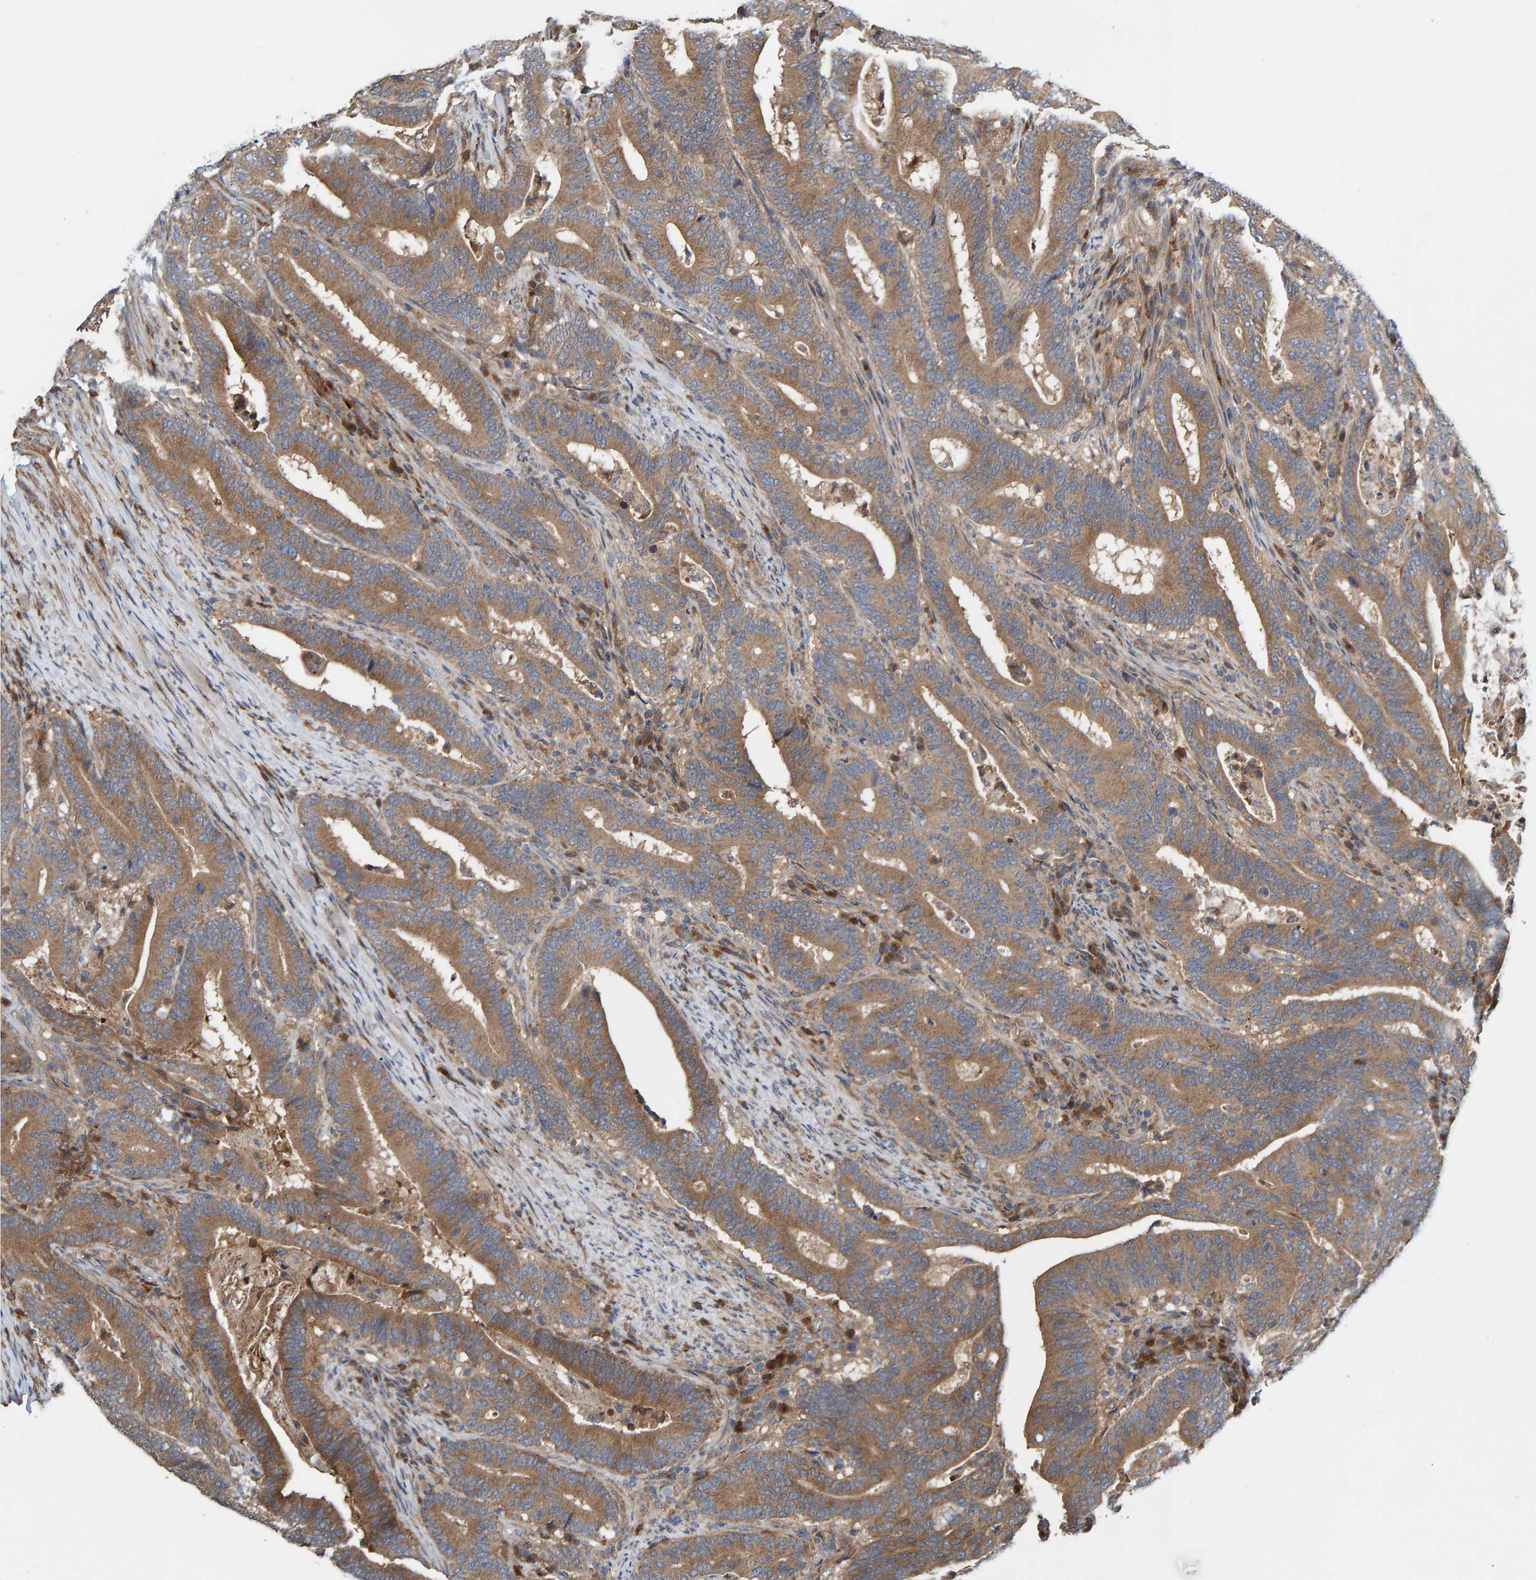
{"staining": {"intensity": "moderate", "quantity": ">75%", "location": "cytoplasmic/membranous"}, "tissue": "colorectal cancer", "cell_type": "Tumor cells", "image_type": "cancer", "snomed": [{"axis": "morphology", "description": "Adenocarcinoma, NOS"}, {"axis": "topography", "description": "Colon"}], "caption": "Immunohistochemistry (IHC) of colorectal adenocarcinoma exhibits medium levels of moderate cytoplasmic/membranous expression in approximately >75% of tumor cells.", "gene": "KIAA0753", "patient": {"sex": "female", "age": 66}}